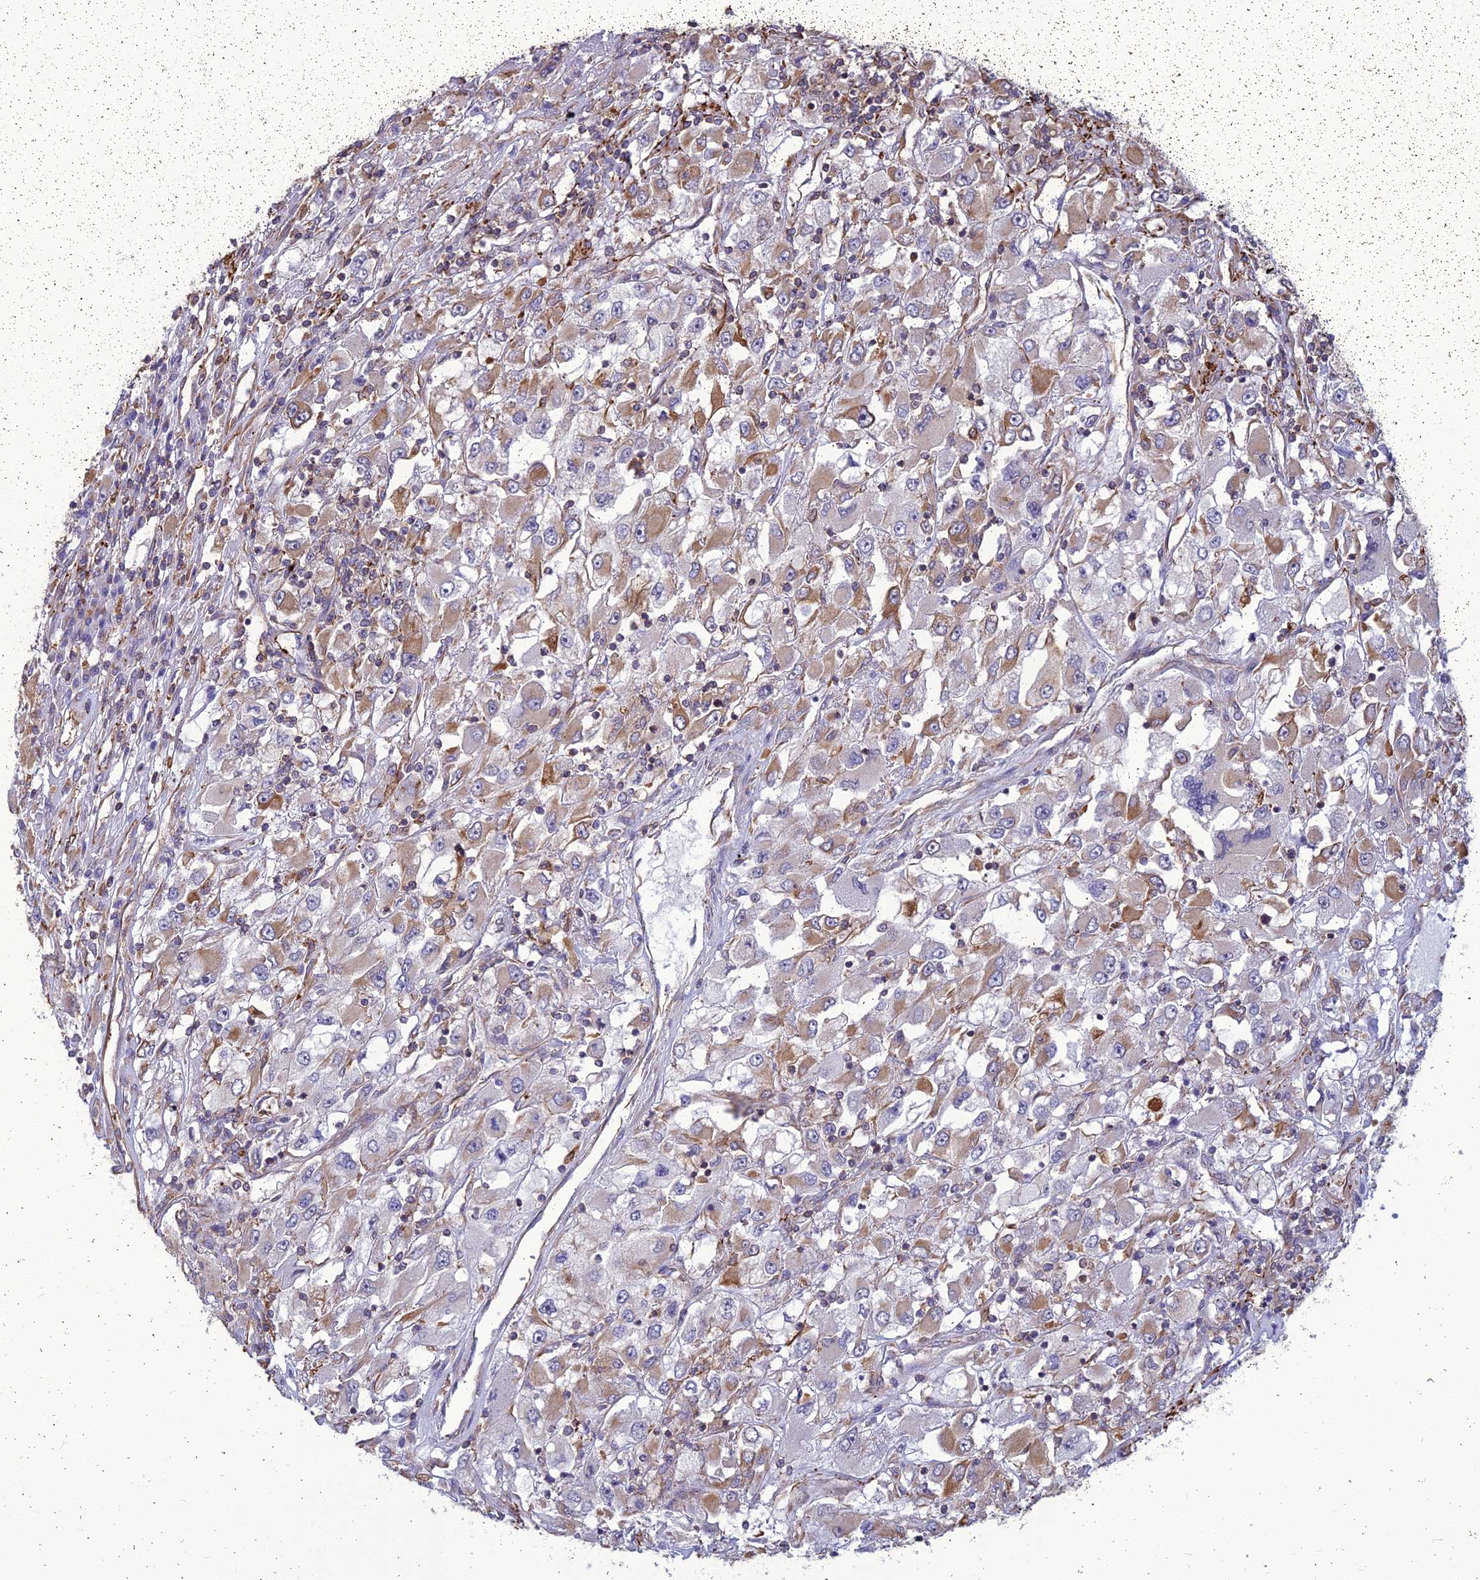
{"staining": {"intensity": "moderate", "quantity": "<25%", "location": "cytoplasmic/membranous"}, "tissue": "renal cancer", "cell_type": "Tumor cells", "image_type": "cancer", "snomed": [{"axis": "morphology", "description": "Adenocarcinoma, NOS"}, {"axis": "topography", "description": "Kidney"}], "caption": "IHC of adenocarcinoma (renal) reveals low levels of moderate cytoplasmic/membranous expression in approximately <25% of tumor cells.", "gene": "PSMD11", "patient": {"sex": "female", "age": 52}}